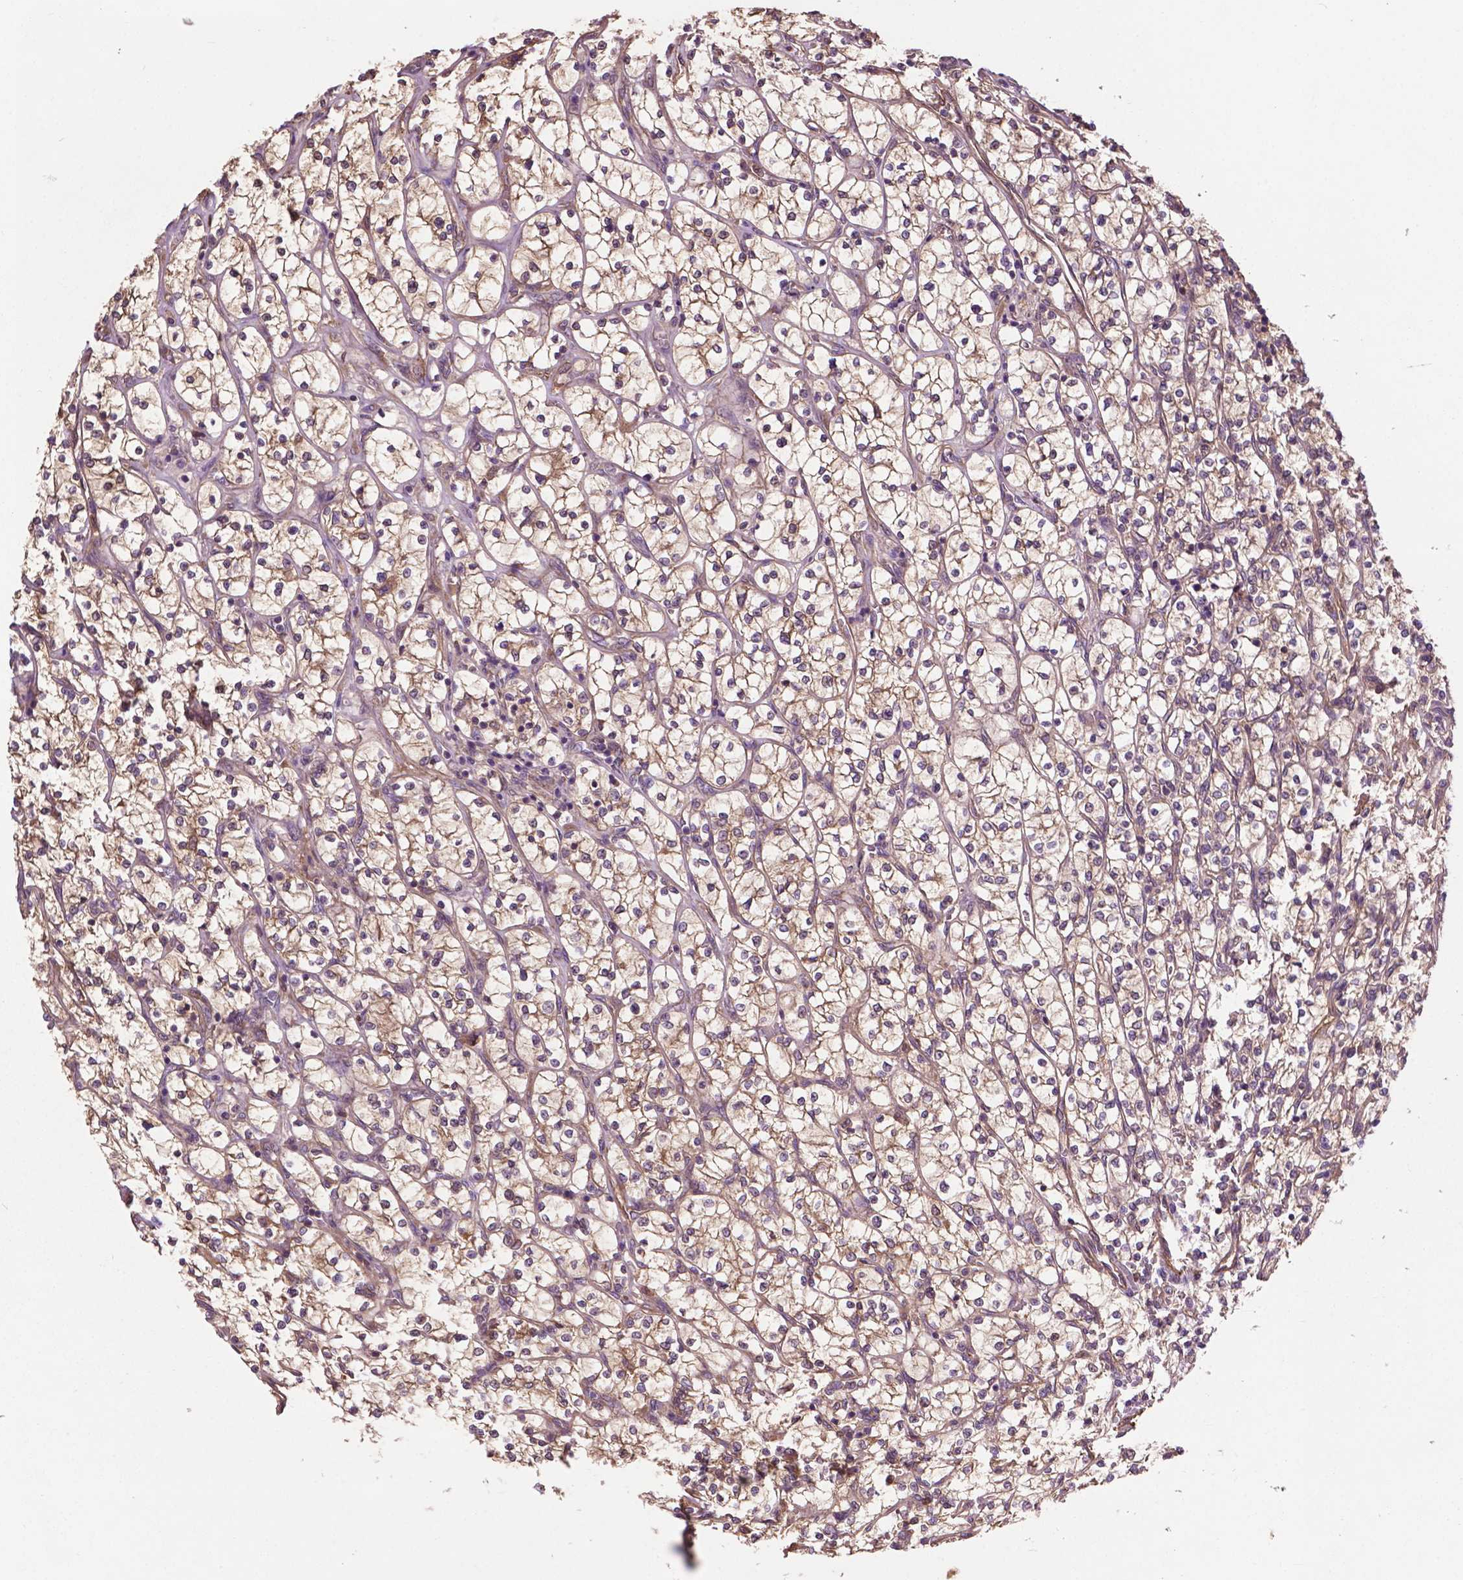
{"staining": {"intensity": "weak", "quantity": ">75%", "location": "cytoplasmic/membranous"}, "tissue": "renal cancer", "cell_type": "Tumor cells", "image_type": "cancer", "snomed": [{"axis": "morphology", "description": "Adenocarcinoma, NOS"}, {"axis": "topography", "description": "Kidney"}], "caption": "This photomicrograph demonstrates IHC staining of renal cancer (adenocarcinoma), with low weak cytoplasmic/membranous positivity in approximately >75% of tumor cells.", "gene": "GJA9", "patient": {"sex": "female", "age": 64}}